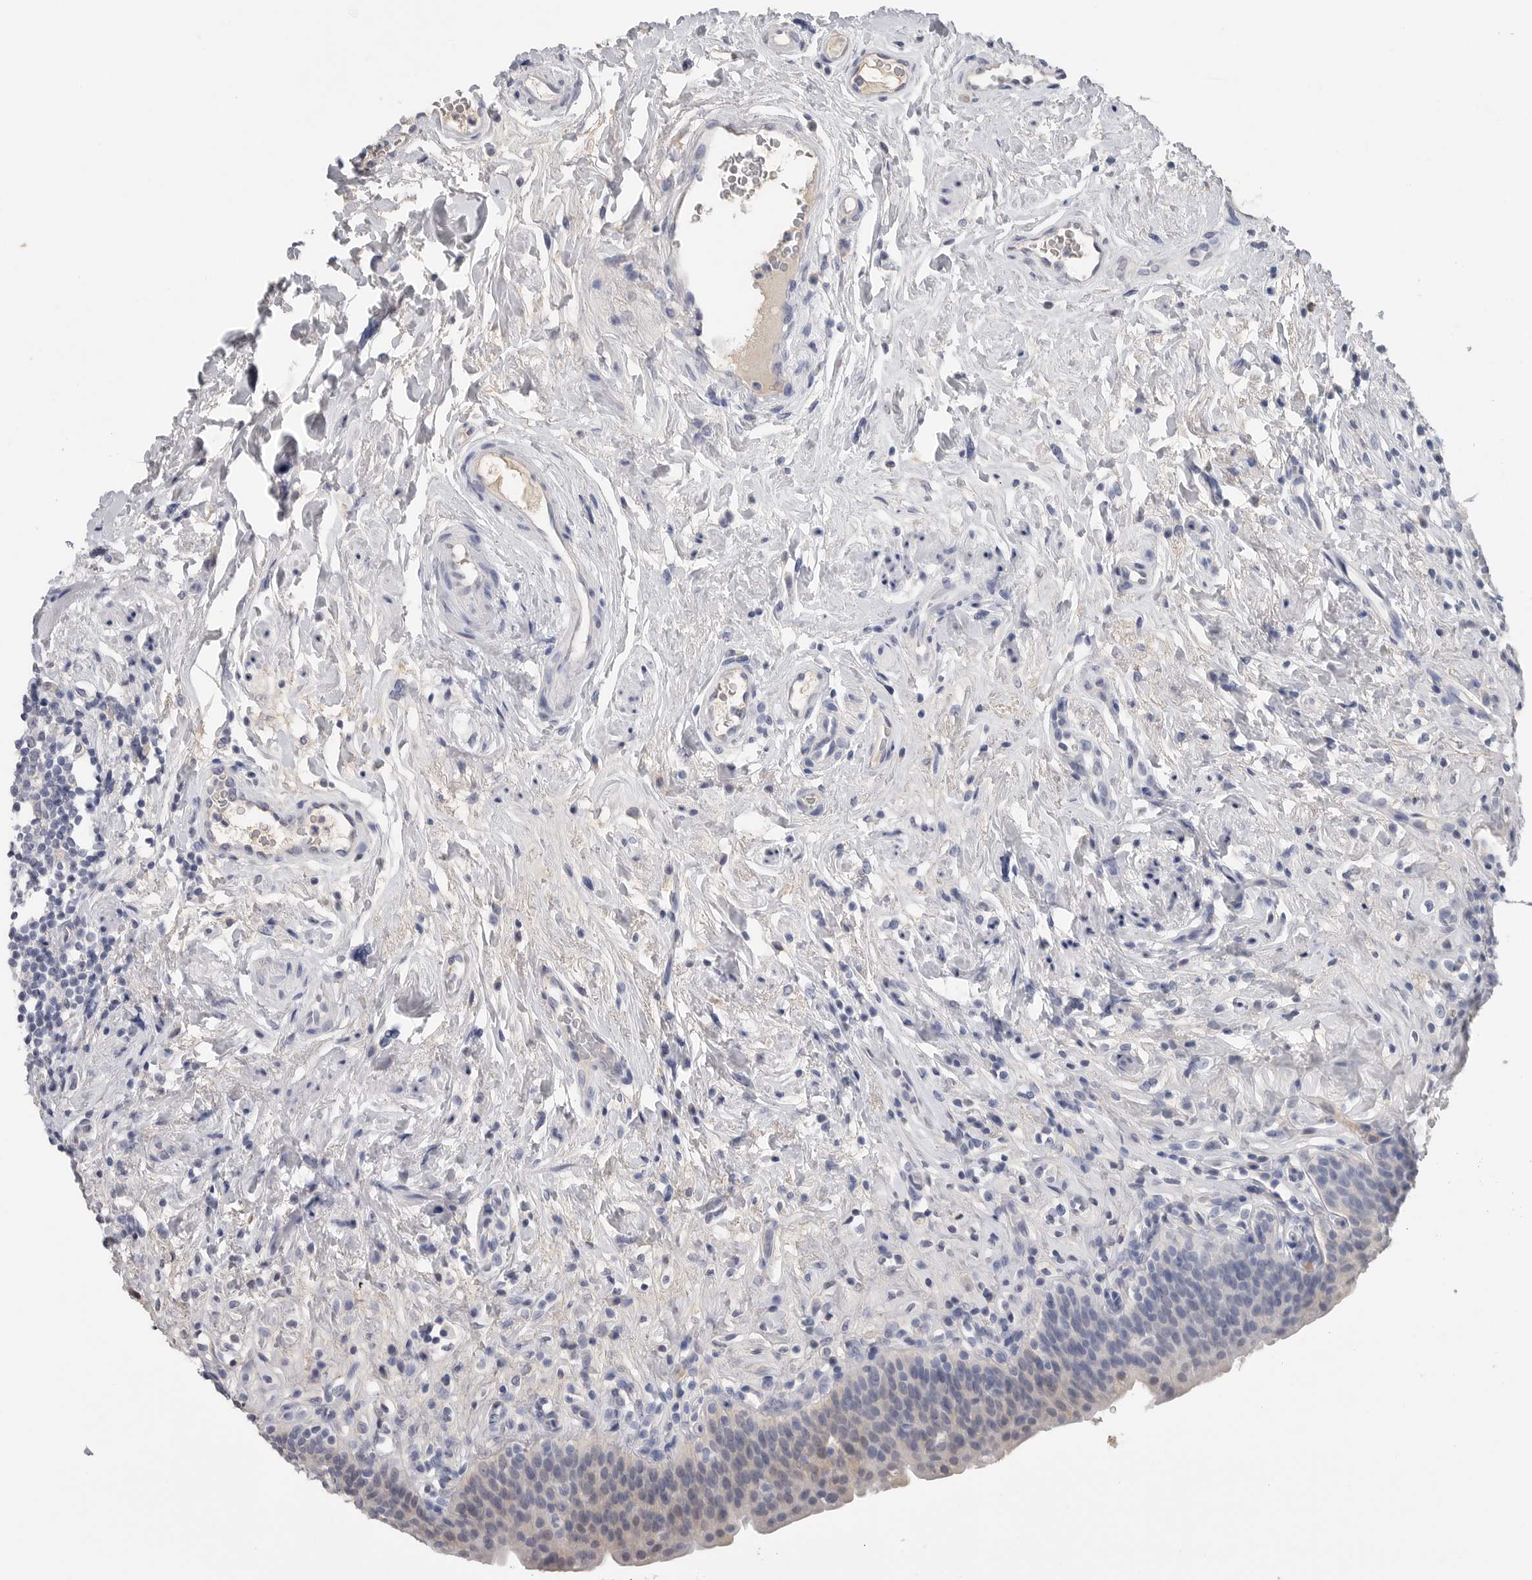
{"staining": {"intensity": "weak", "quantity": "<25%", "location": "cytoplasmic/membranous"}, "tissue": "urinary bladder", "cell_type": "Urothelial cells", "image_type": "normal", "snomed": [{"axis": "morphology", "description": "Normal tissue, NOS"}, {"axis": "topography", "description": "Urinary bladder"}], "caption": "Urothelial cells are negative for protein expression in unremarkable human urinary bladder. (Immunohistochemistry (ihc), brightfield microscopy, high magnification).", "gene": "FABP6", "patient": {"sex": "male", "age": 83}}